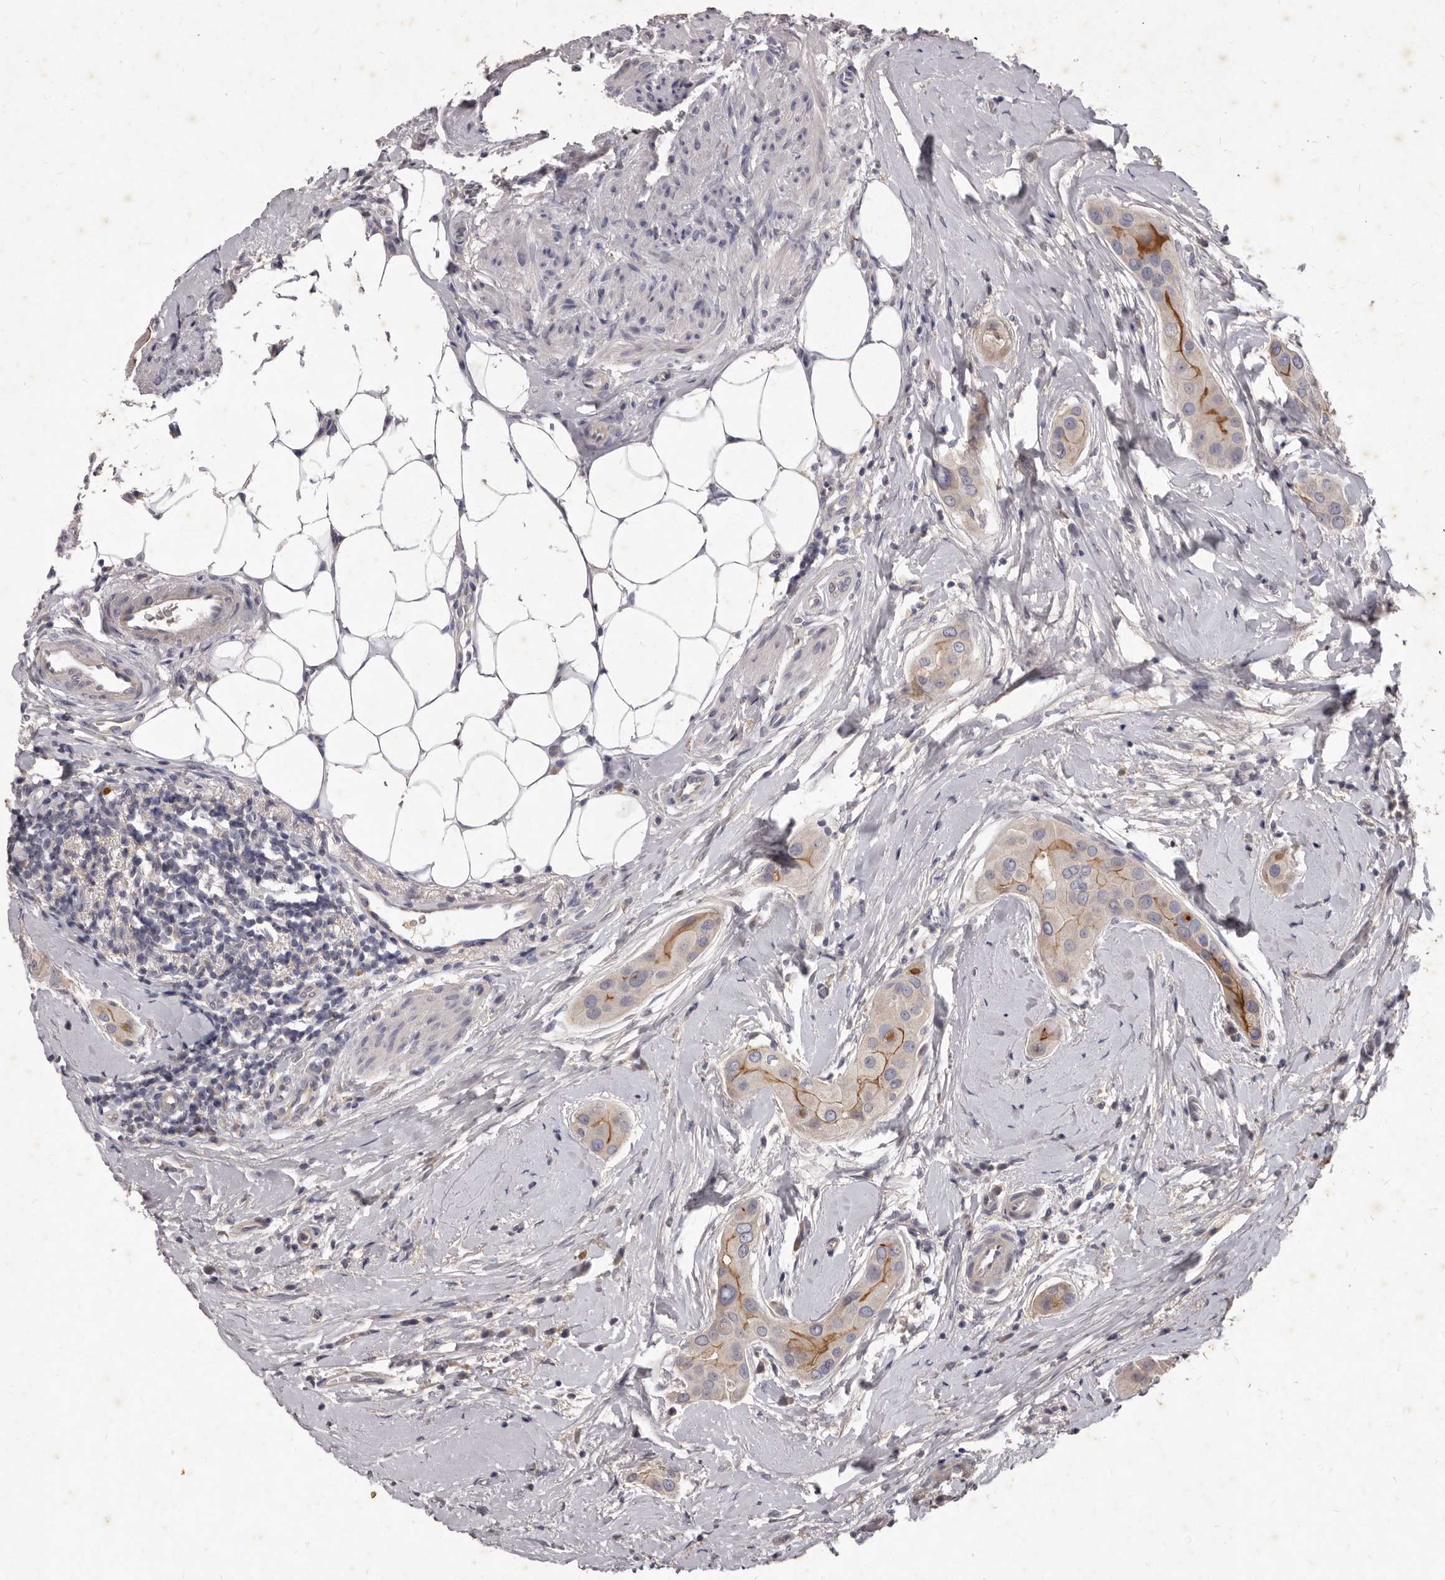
{"staining": {"intensity": "moderate", "quantity": "<25%", "location": "cytoplasmic/membranous"}, "tissue": "thyroid cancer", "cell_type": "Tumor cells", "image_type": "cancer", "snomed": [{"axis": "morphology", "description": "Papillary adenocarcinoma, NOS"}, {"axis": "topography", "description": "Thyroid gland"}], "caption": "An image of human thyroid cancer stained for a protein shows moderate cytoplasmic/membranous brown staining in tumor cells. Immunohistochemistry stains the protein in brown and the nuclei are stained blue.", "gene": "GPRC5C", "patient": {"sex": "male", "age": 33}}